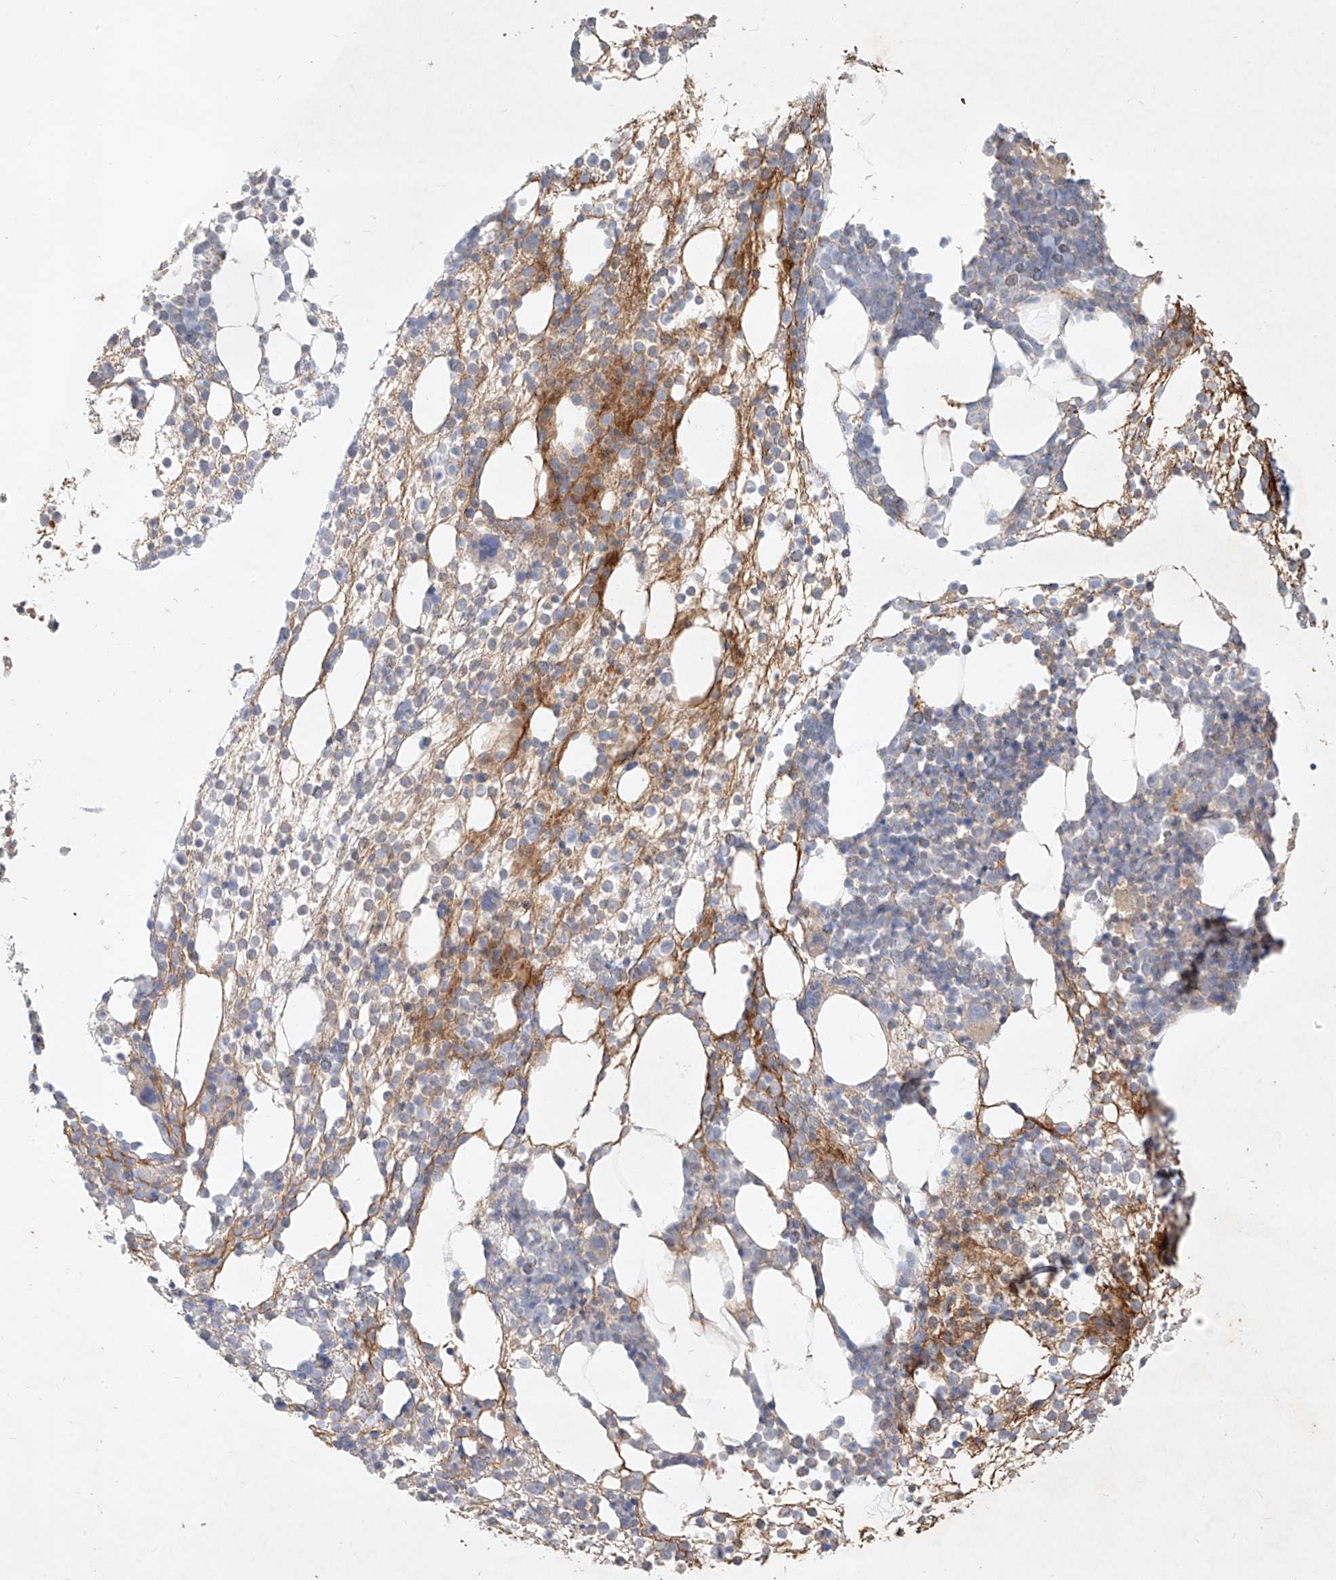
{"staining": {"intensity": "moderate", "quantity": "<25%", "location": "cytoplasmic/membranous"}, "tissue": "bone marrow", "cell_type": "Hematopoietic cells", "image_type": "normal", "snomed": [{"axis": "morphology", "description": "Normal tissue, NOS"}, {"axis": "topography", "description": "Bone marrow"}], "caption": "Protein staining of benign bone marrow demonstrates moderate cytoplasmic/membranous expression in approximately <25% of hematopoietic cells. Ihc stains the protein of interest in brown and the nuclei are stained blue.", "gene": "KPNA7", "patient": {"sex": "male", "age": 54}}